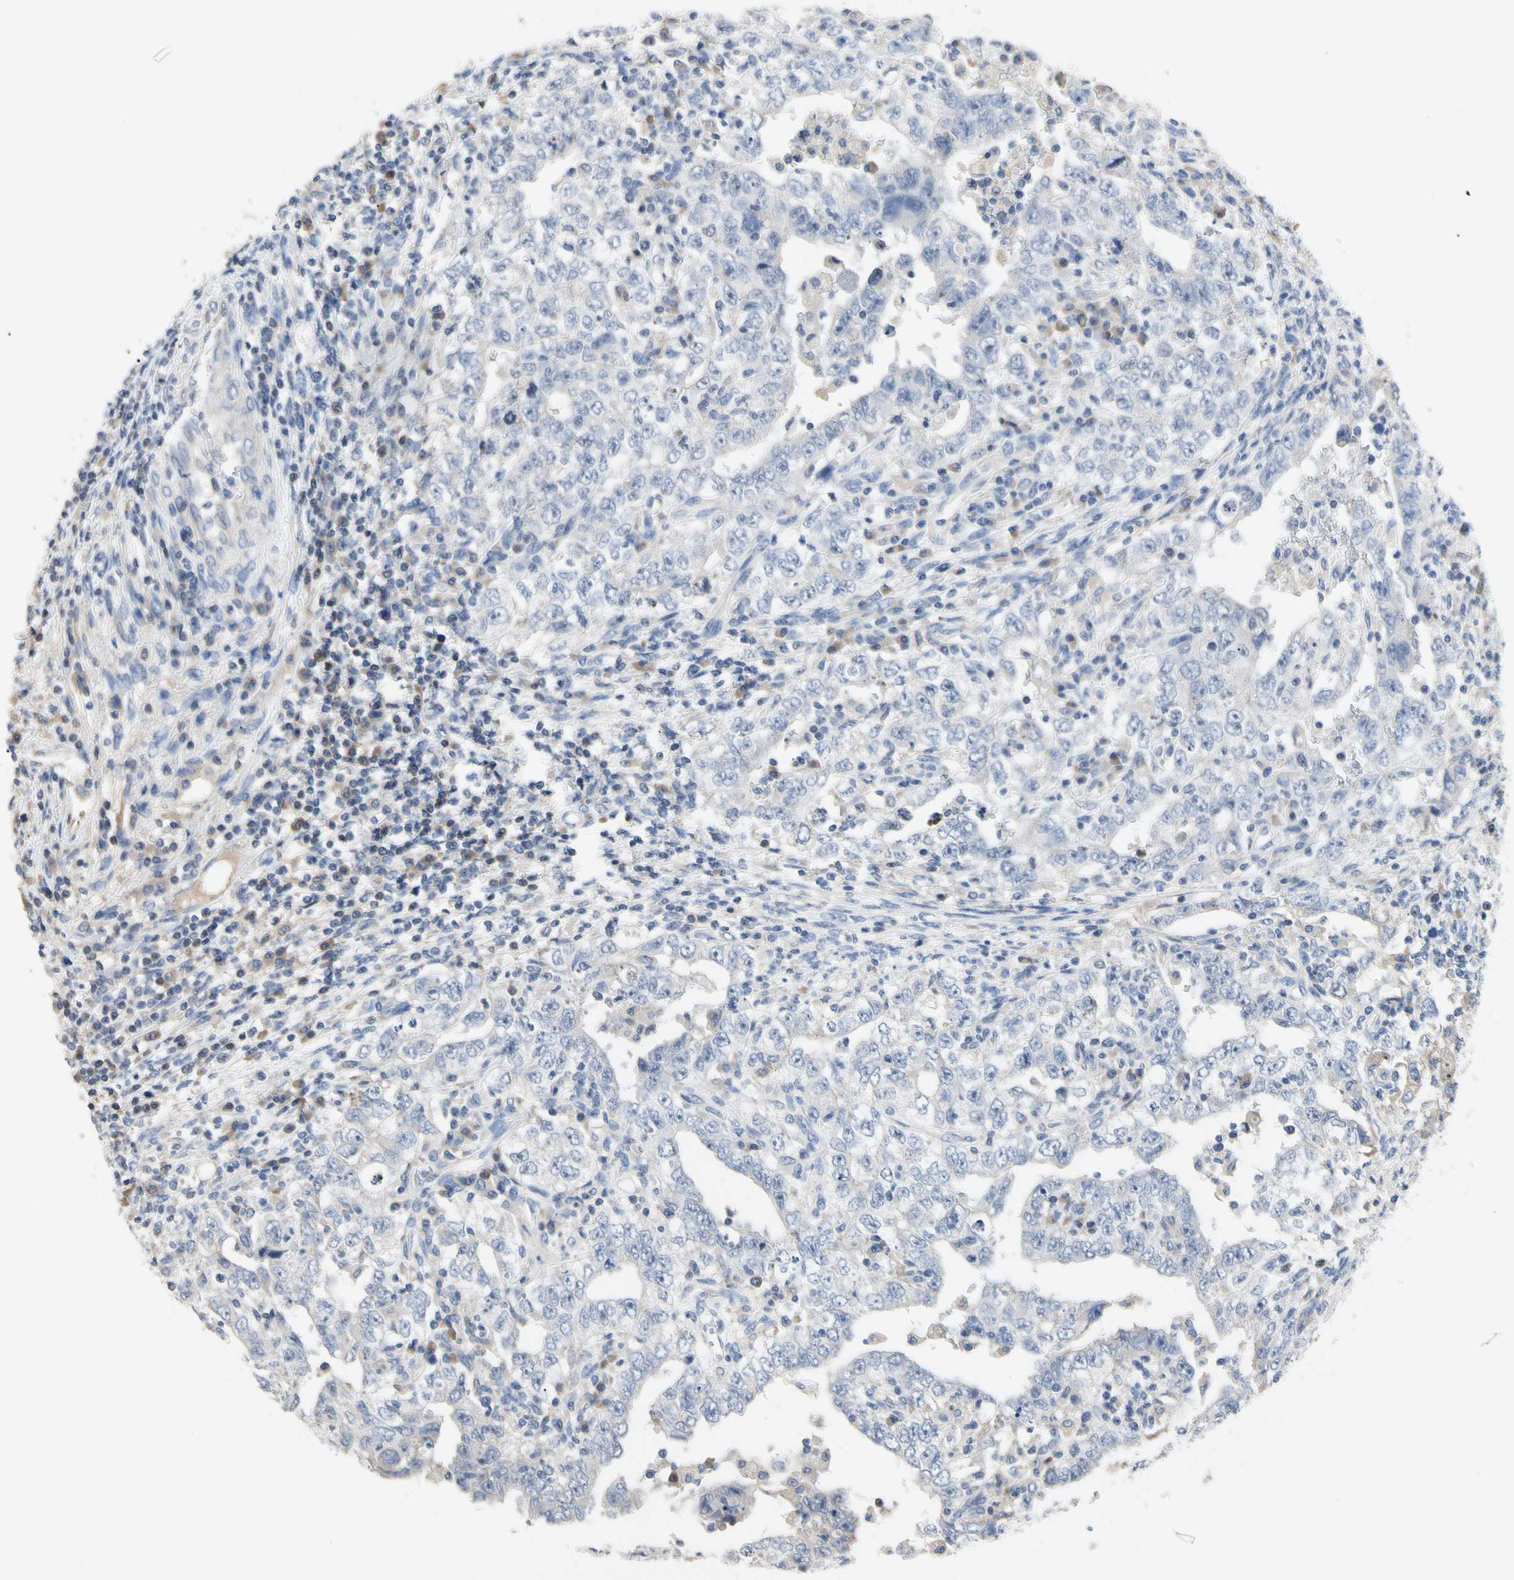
{"staining": {"intensity": "negative", "quantity": "none", "location": "none"}, "tissue": "testis cancer", "cell_type": "Tumor cells", "image_type": "cancer", "snomed": [{"axis": "morphology", "description": "Carcinoma, Embryonal, NOS"}, {"axis": "topography", "description": "Testis"}], "caption": "High magnification brightfield microscopy of testis cancer stained with DAB (3,3'-diaminobenzidine) (brown) and counterstained with hematoxylin (blue): tumor cells show no significant positivity.", "gene": "GAS6", "patient": {"sex": "male", "age": 26}}